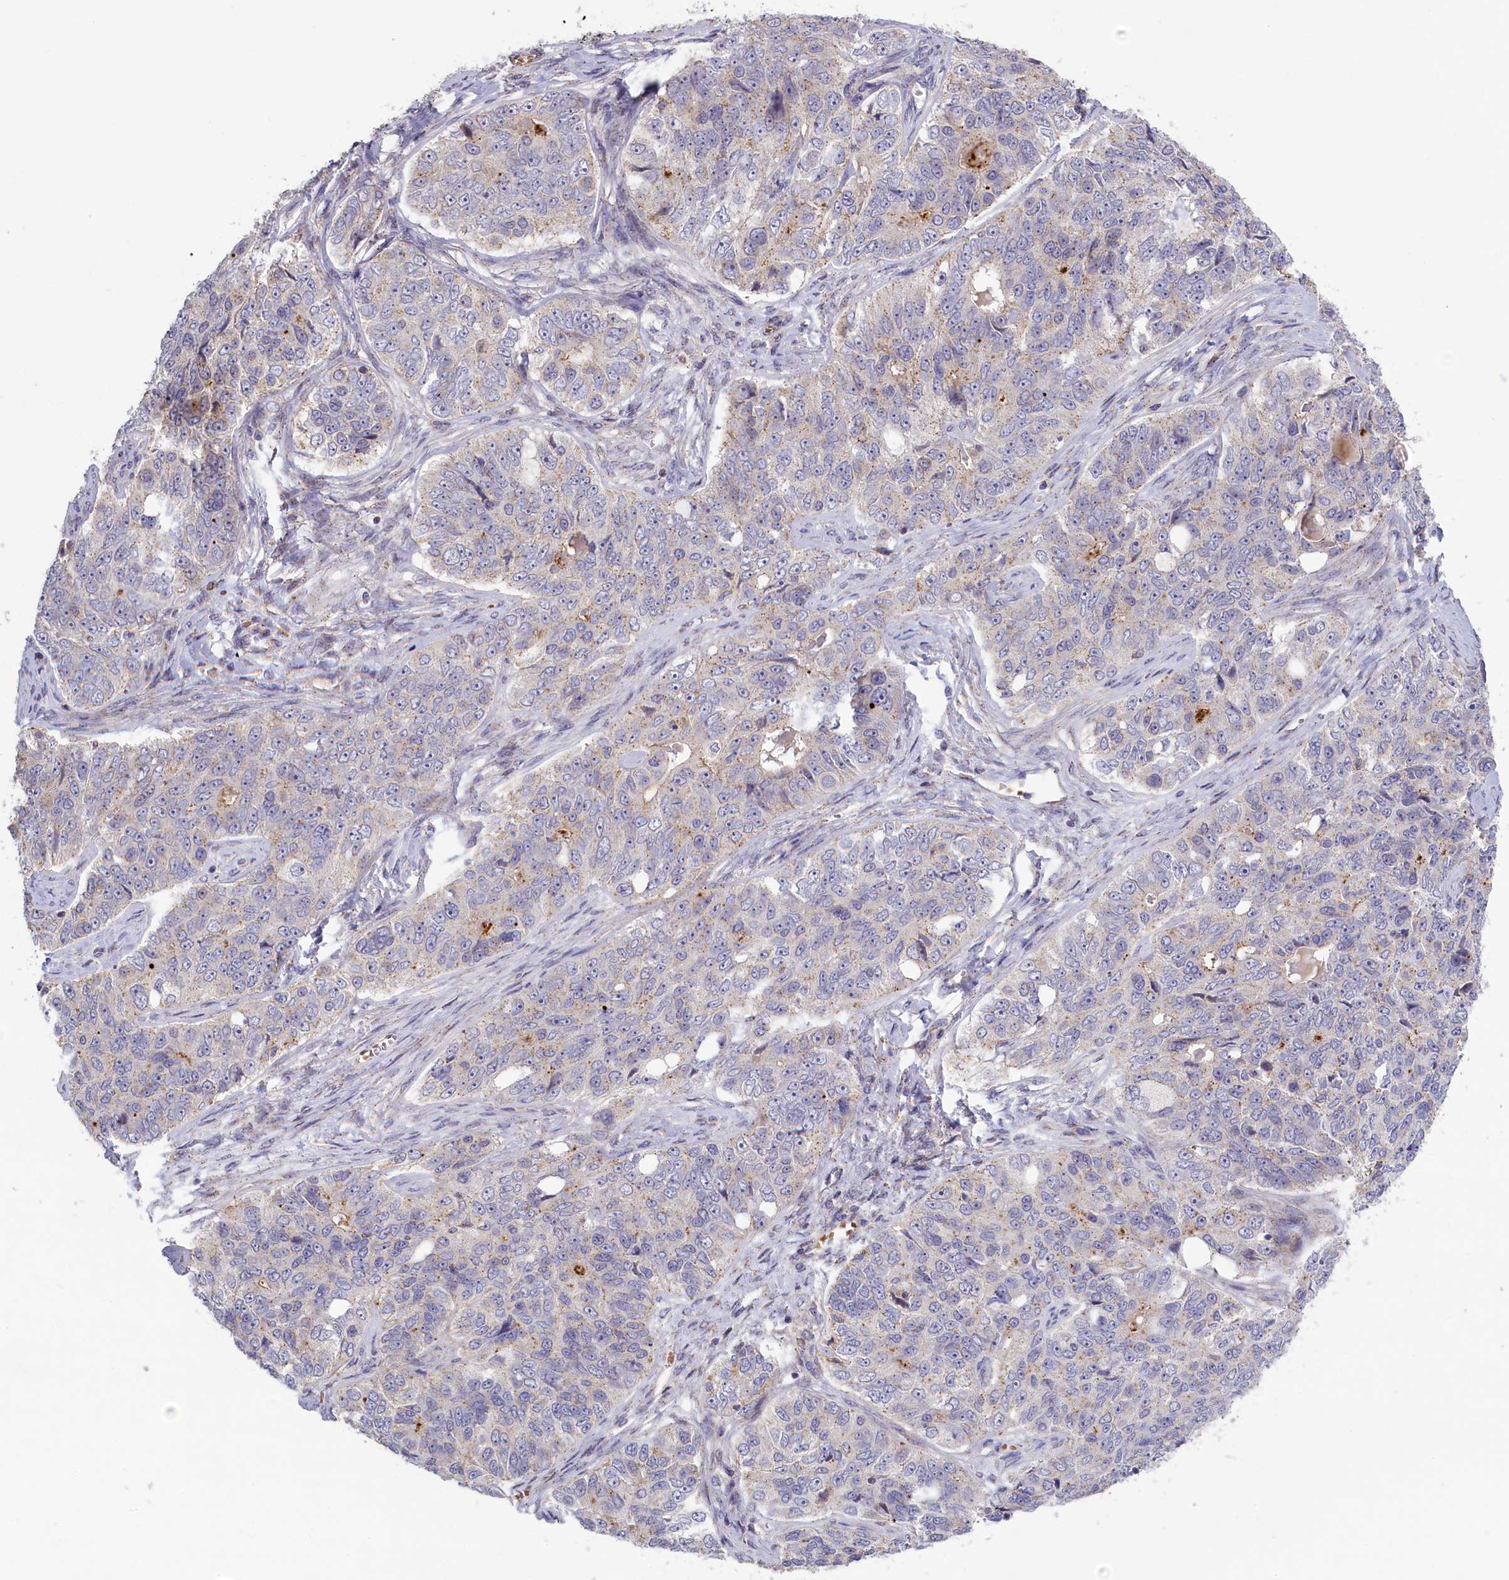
{"staining": {"intensity": "weak", "quantity": "<25%", "location": "cytoplasmic/membranous"}, "tissue": "ovarian cancer", "cell_type": "Tumor cells", "image_type": "cancer", "snomed": [{"axis": "morphology", "description": "Carcinoma, endometroid"}, {"axis": "topography", "description": "Ovary"}], "caption": "Ovarian endometroid carcinoma was stained to show a protein in brown. There is no significant staining in tumor cells.", "gene": "HYKK", "patient": {"sex": "female", "age": 51}}